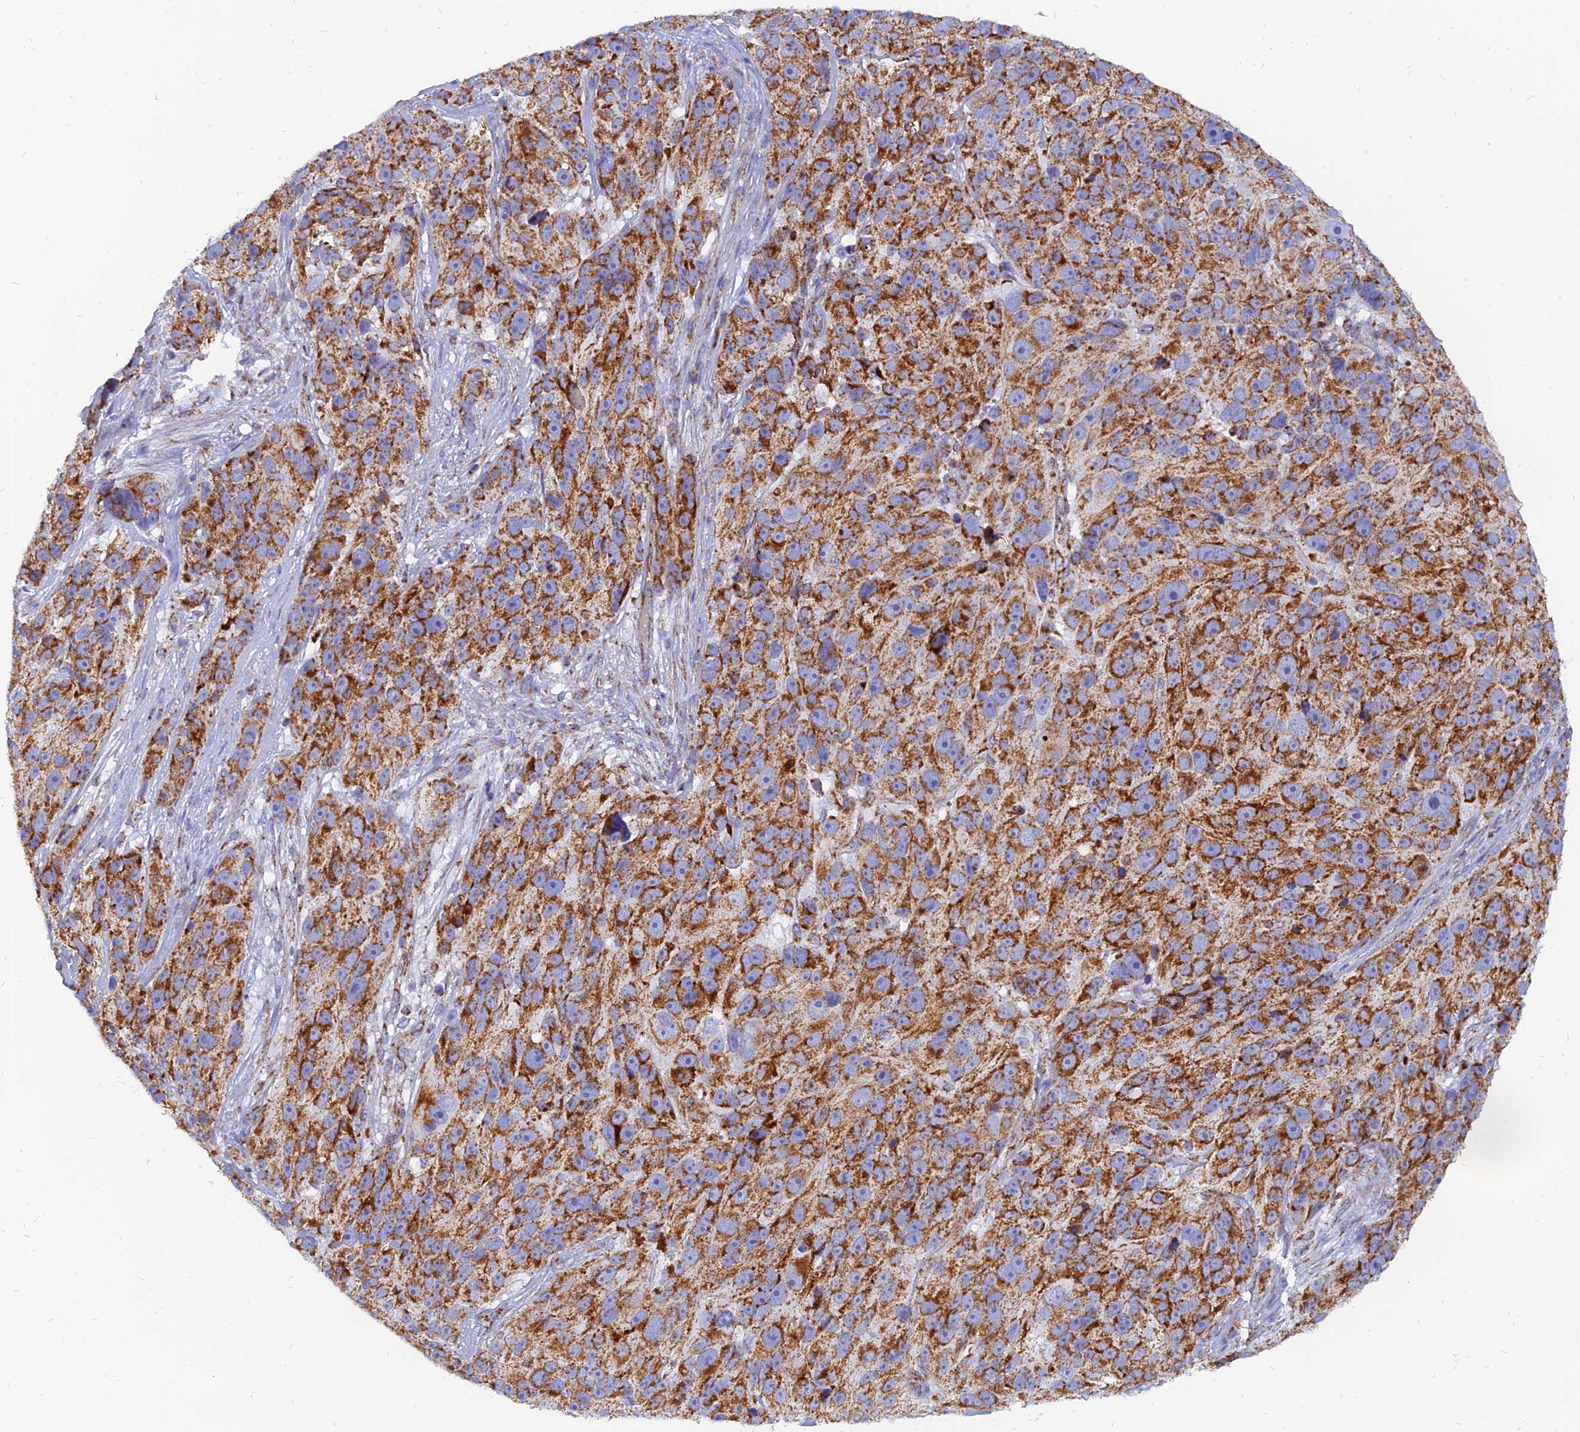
{"staining": {"intensity": "moderate", "quantity": ">75%", "location": "cytoplasmic/membranous"}, "tissue": "melanoma", "cell_type": "Tumor cells", "image_type": "cancer", "snomed": [{"axis": "morphology", "description": "Malignant melanoma, NOS"}, {"axis": "topography", "description": "Skin"}], "caption": "Tumor cells display medium levels of moderate cytoplasmic/membranous expression in about >75% of cells in malignant melanoma.", "gene": "NDUFB6", "patient": {"sex": "male", "age": 84}}